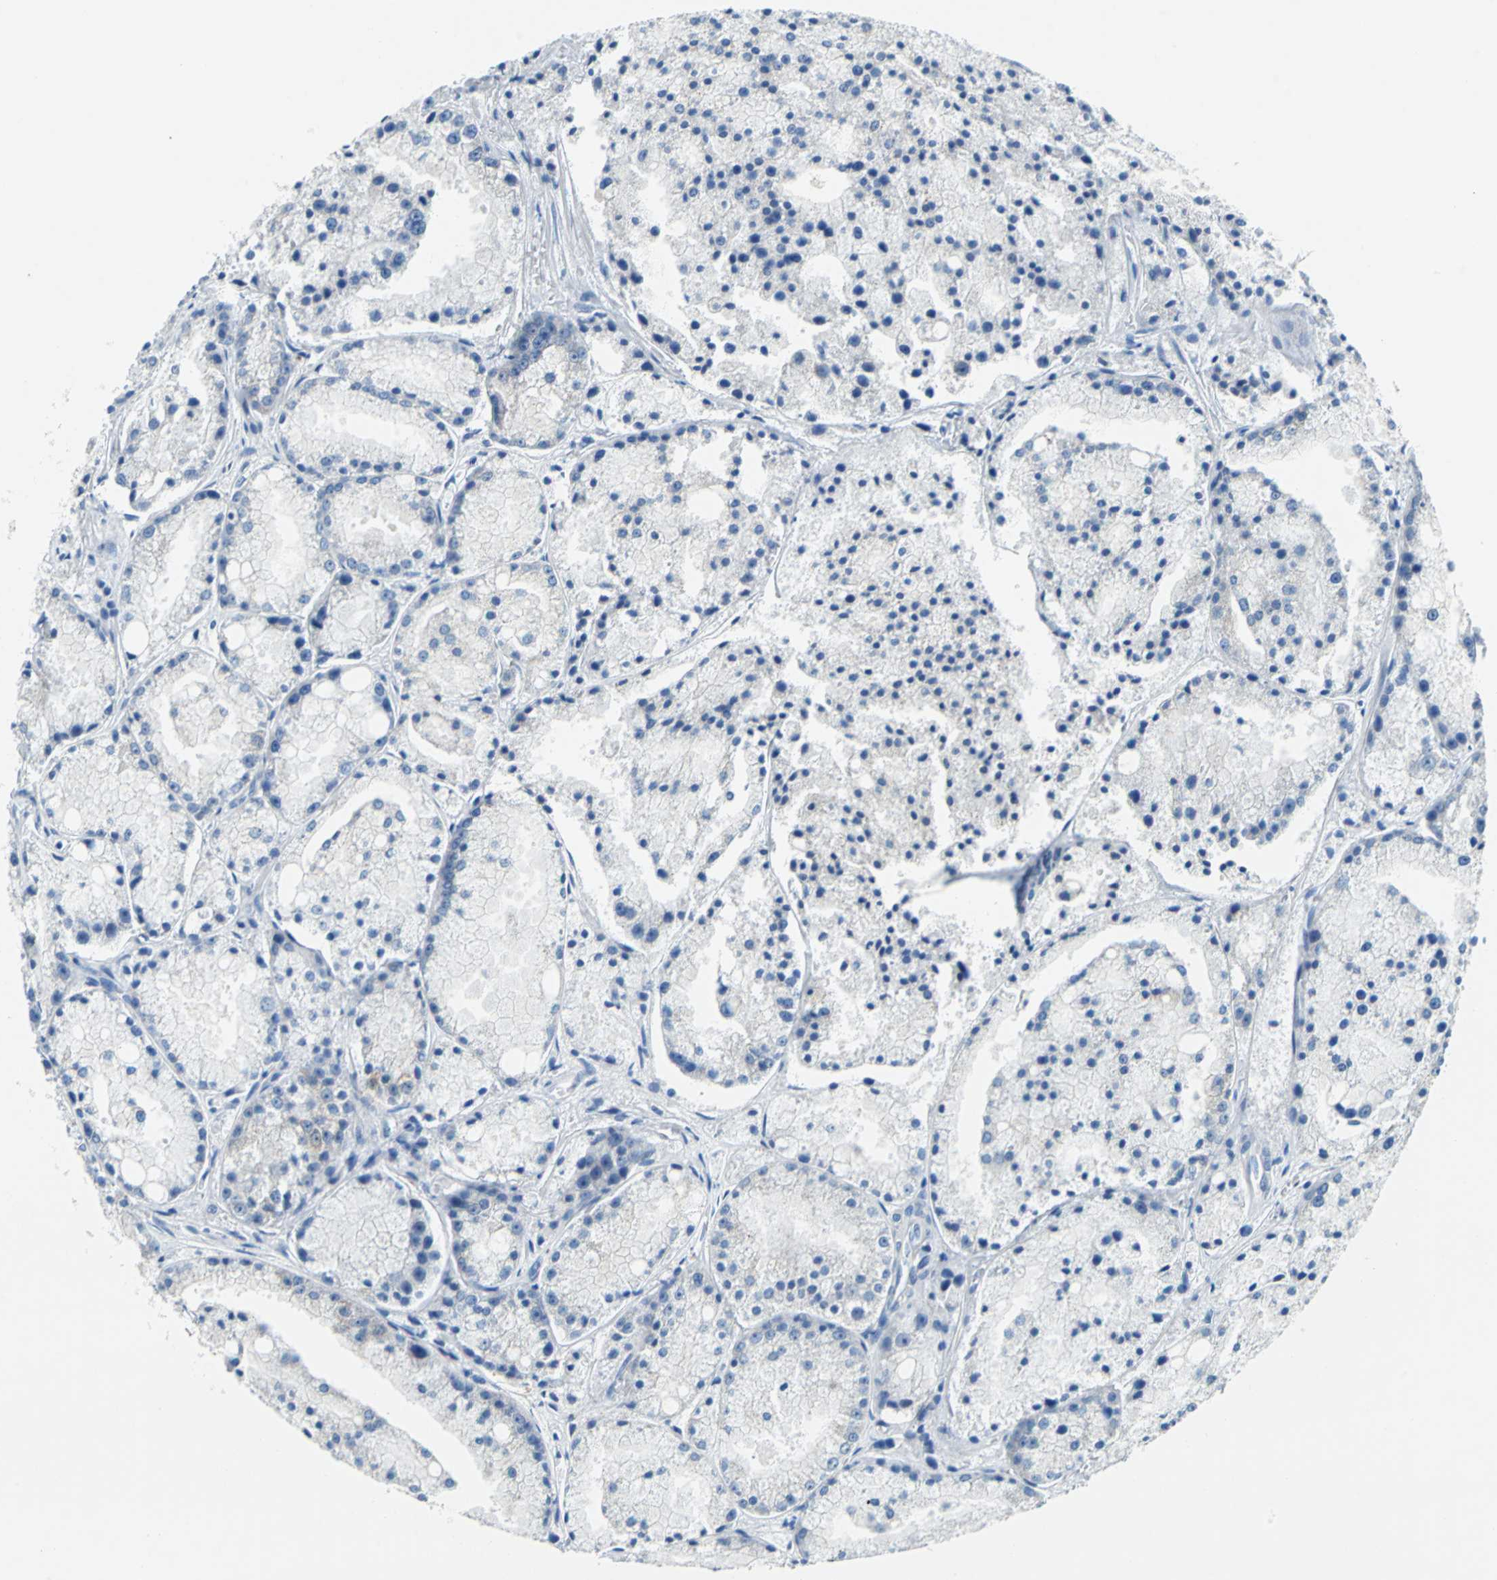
{"staining": {"intensity": "negative", "quantity": "none", "location": "none"}, "tissue": "prostate cancer", "cell_type": "Tumor cells", "image_type": "cancer", "snomed": [{"axis": "morphology", "description": "Adenocarcinoma, Low grade"}, {"axis": "topography", "description": "Prostate"}], "caption": "Image shows no significant protein staining in tumor cells of prostate adenocarcinoma (low-grade).", "gene": "TEX264", "patient": {"sex": "male", "age": 64}}